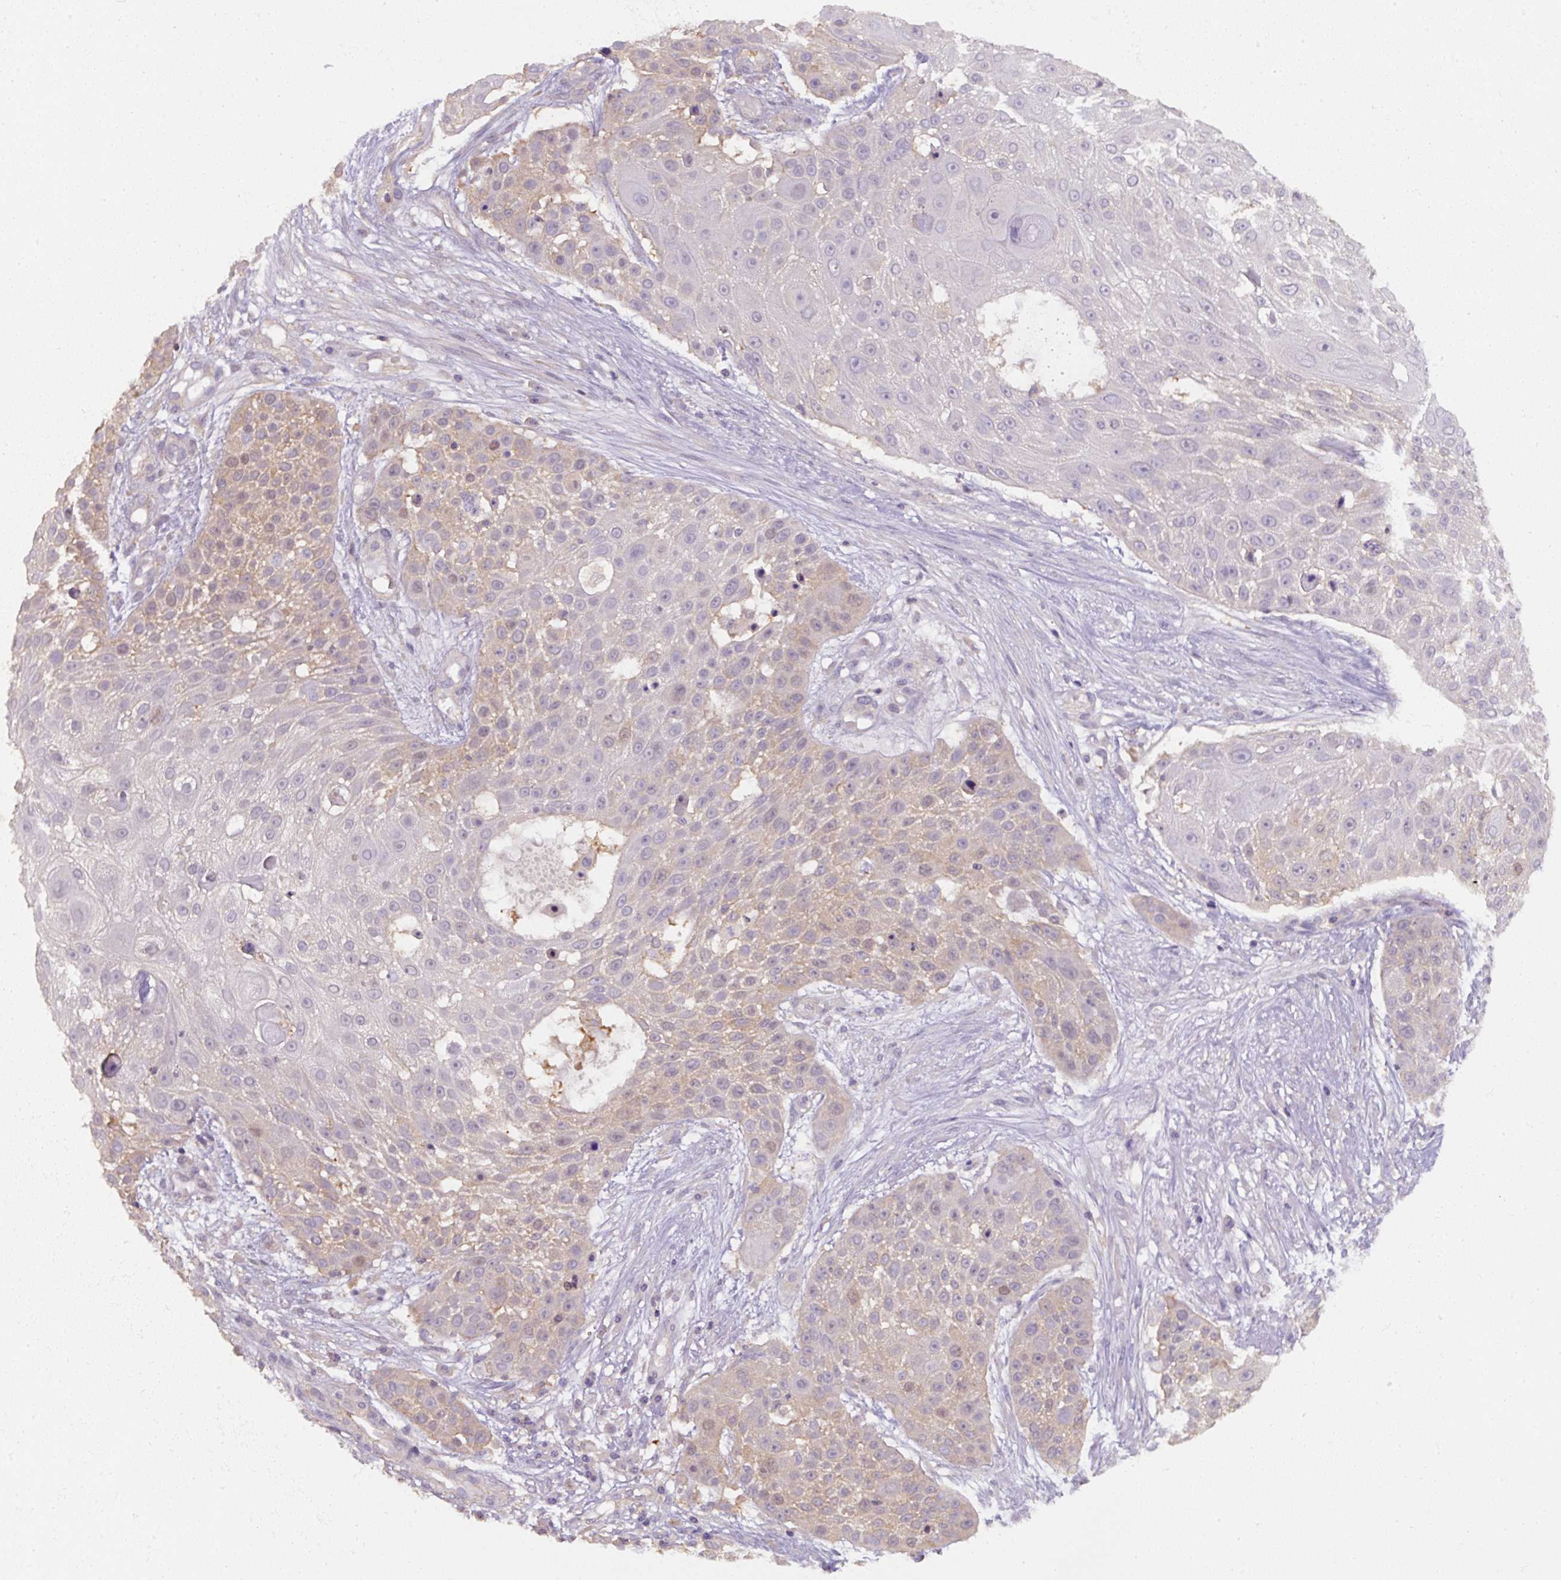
{"staining": {"intensity": "weak", "quantity": "25%-75%", "location": "cytoplasmic/membranous"}, "tissue": "skin cancer", "cell_type": "Tumor cells", "image_type": "cancer", "snomed": [{"axis": "morphology", "description": "Squamous cell carcinoma, NOS"}, {"axis": "topography", "description": "Skin"}], "caption": "Human skin cancer stained for a protein (brown) shows weak cytoplasmic/membranous positive staining in approximately 25%-75% of tumor cells.", "gene": "ST13", "patient": {"sex": "female", "age": 86}}